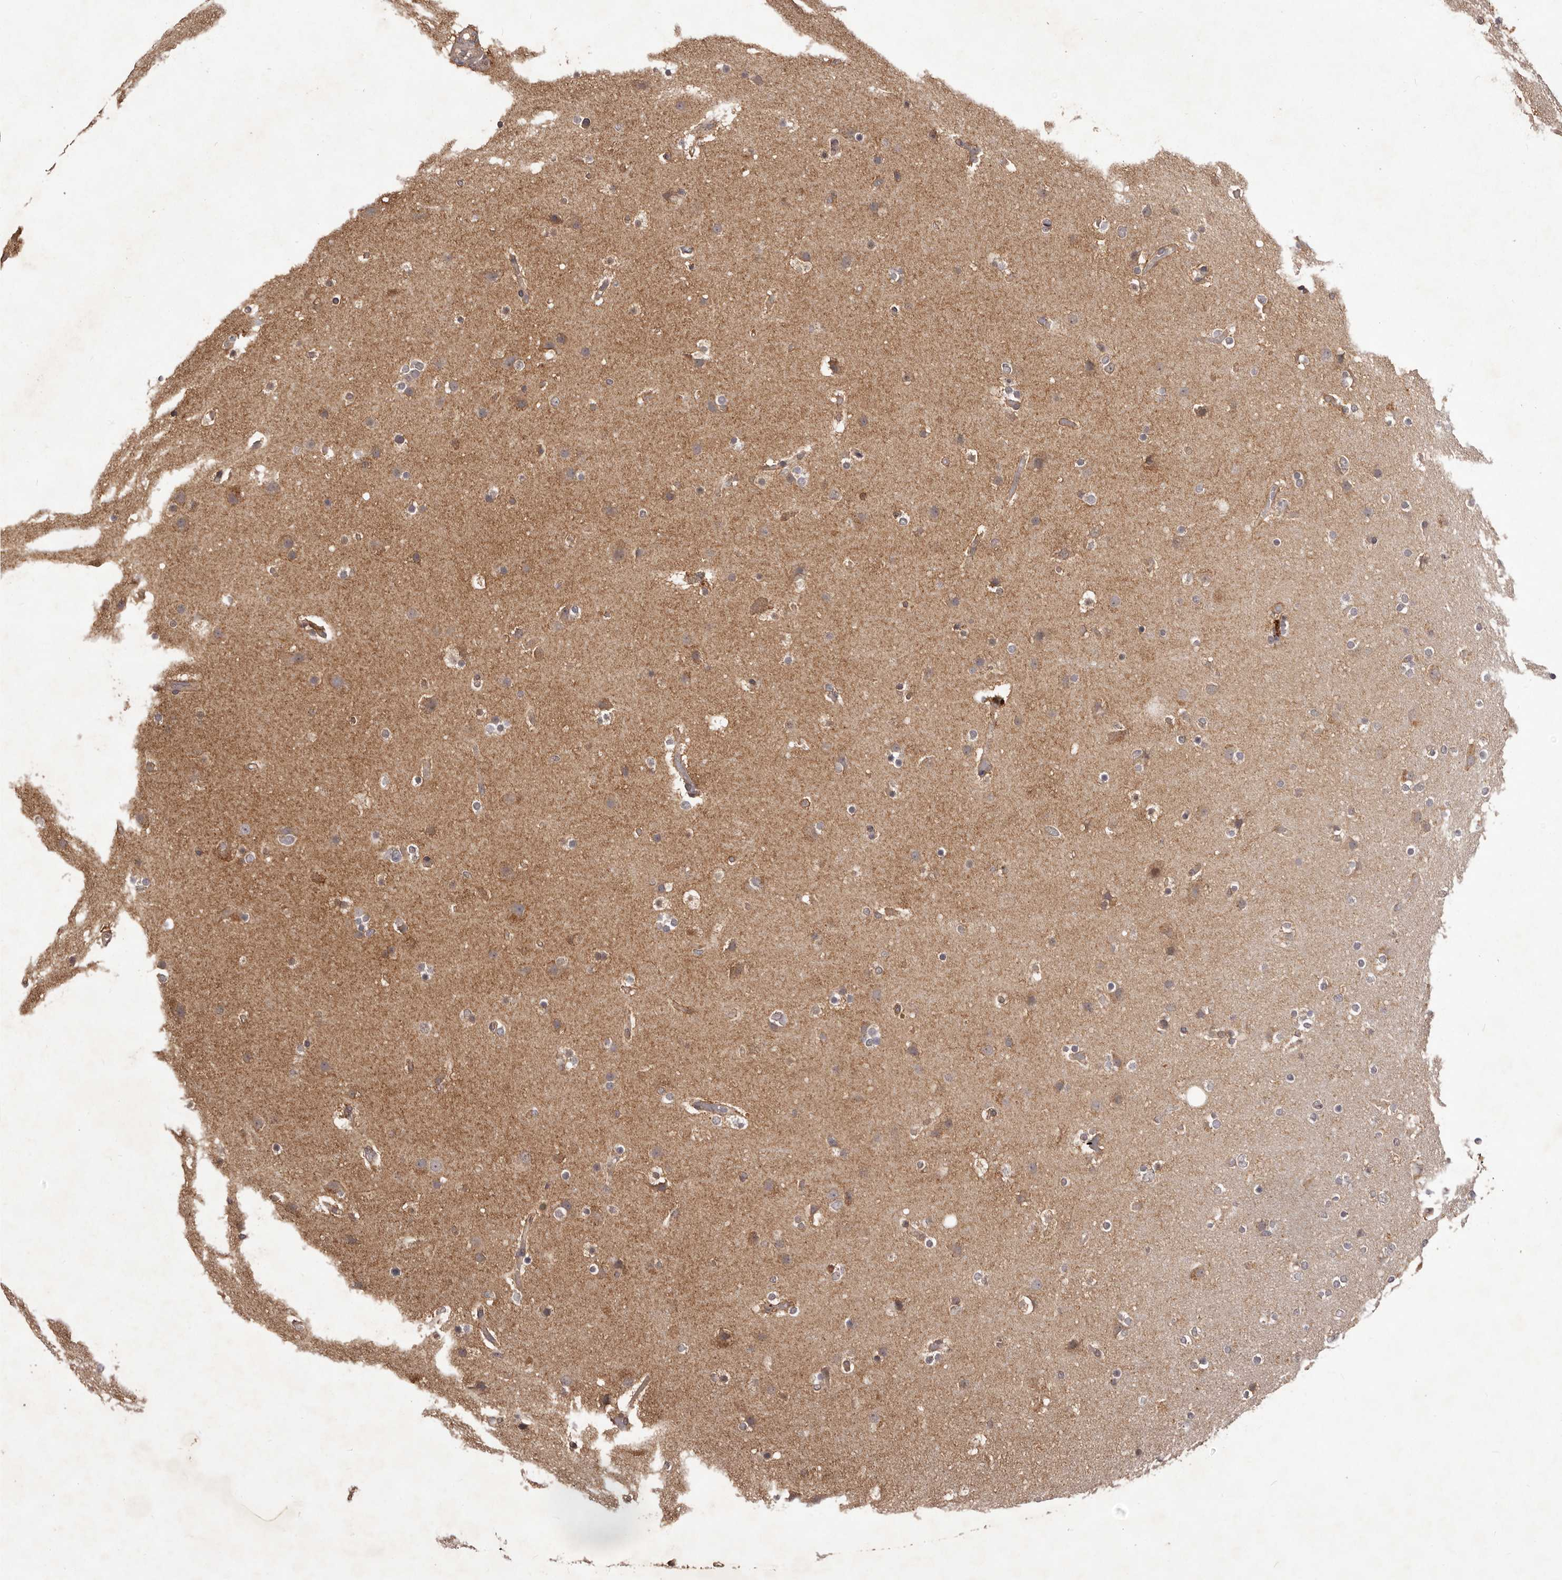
{"staining": {"intensity": "negative", "quantity": "none", "location": "none"}, "tissue": "glioma", "cell_type": "Tumor cells", "image_type": "cancer", "snomed": [{"axis": "morphology", "description": "Glioma, malignant, High grade"}, {"axis": "topography", "description": "Cerebral cortex"}], "caption": "The immunohistochemistry (IHC) micrograph has no significant expression in tumor cells of glioma tissue.", "gene": "MTO1", "patient": {"sex": "female", "age": 36}}